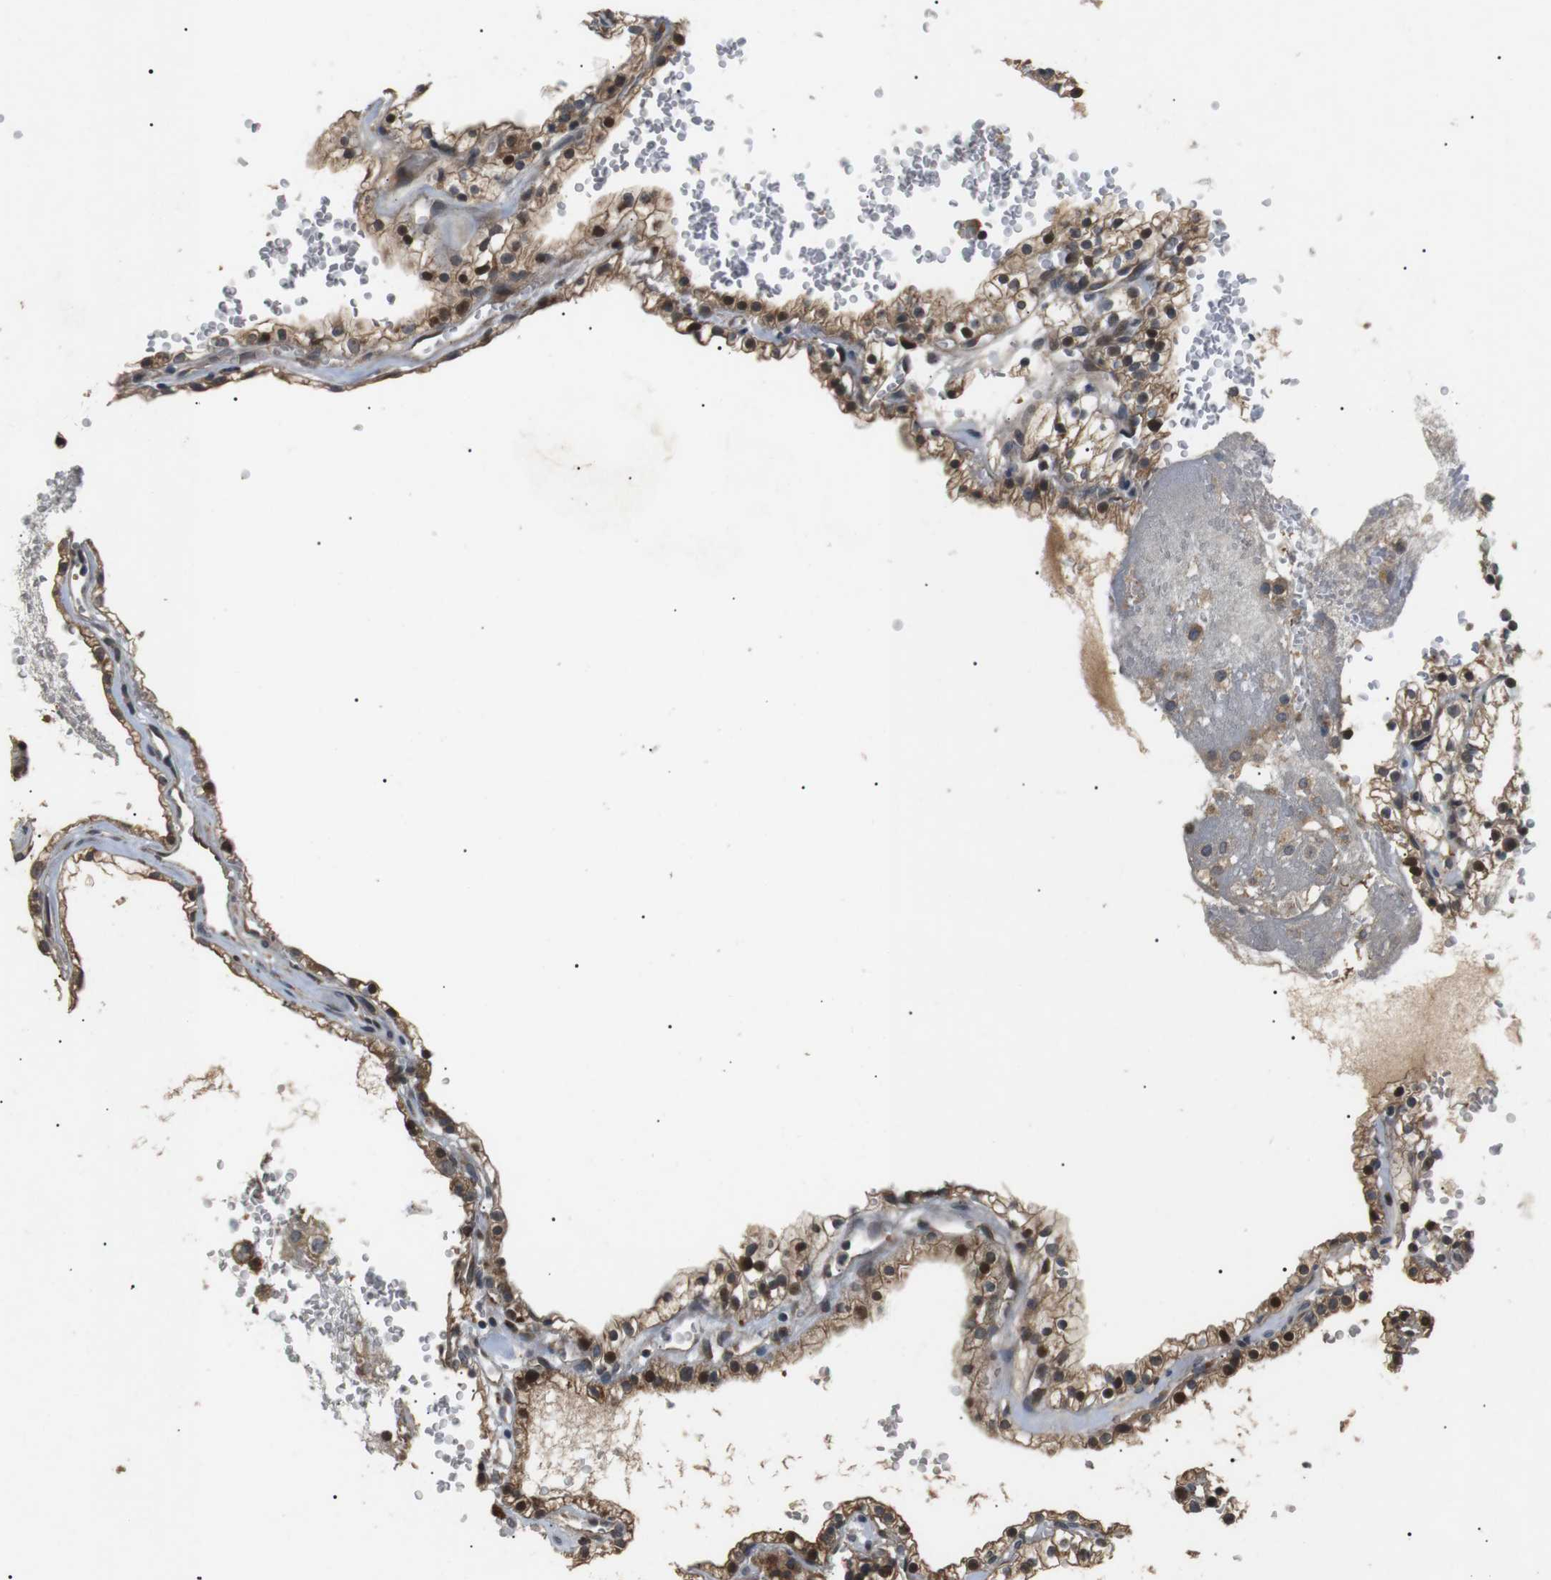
{"staining": {"intensity": "moderate", "quantity": ">75%", "location": "cytoplasmic/membranous,nuclear"}, "tissue": "renal cancer", "cell_type": "Tumor cells", "image_type": "cancer", "snomed": [{"axis": "morphology", "description": "Adenocarcinoma, NOS"}, {"axis": "topography", "description": "Kidney"}], "caption": "High-magnification brightfield microscopy of renal cancer stained with DAB (3,3'-diaminobenzidine) (brown) and counterstained with hematoxylin (blue). tumor cells exhibit moderate cytoplasmic/membranous and nuclear positivity is present in approximately>75% of cells. (DAB IHC with brightfield microscopy, high magnification).", "gene": "HSPA13", "patient": {"sex": "female", "age": 41}}